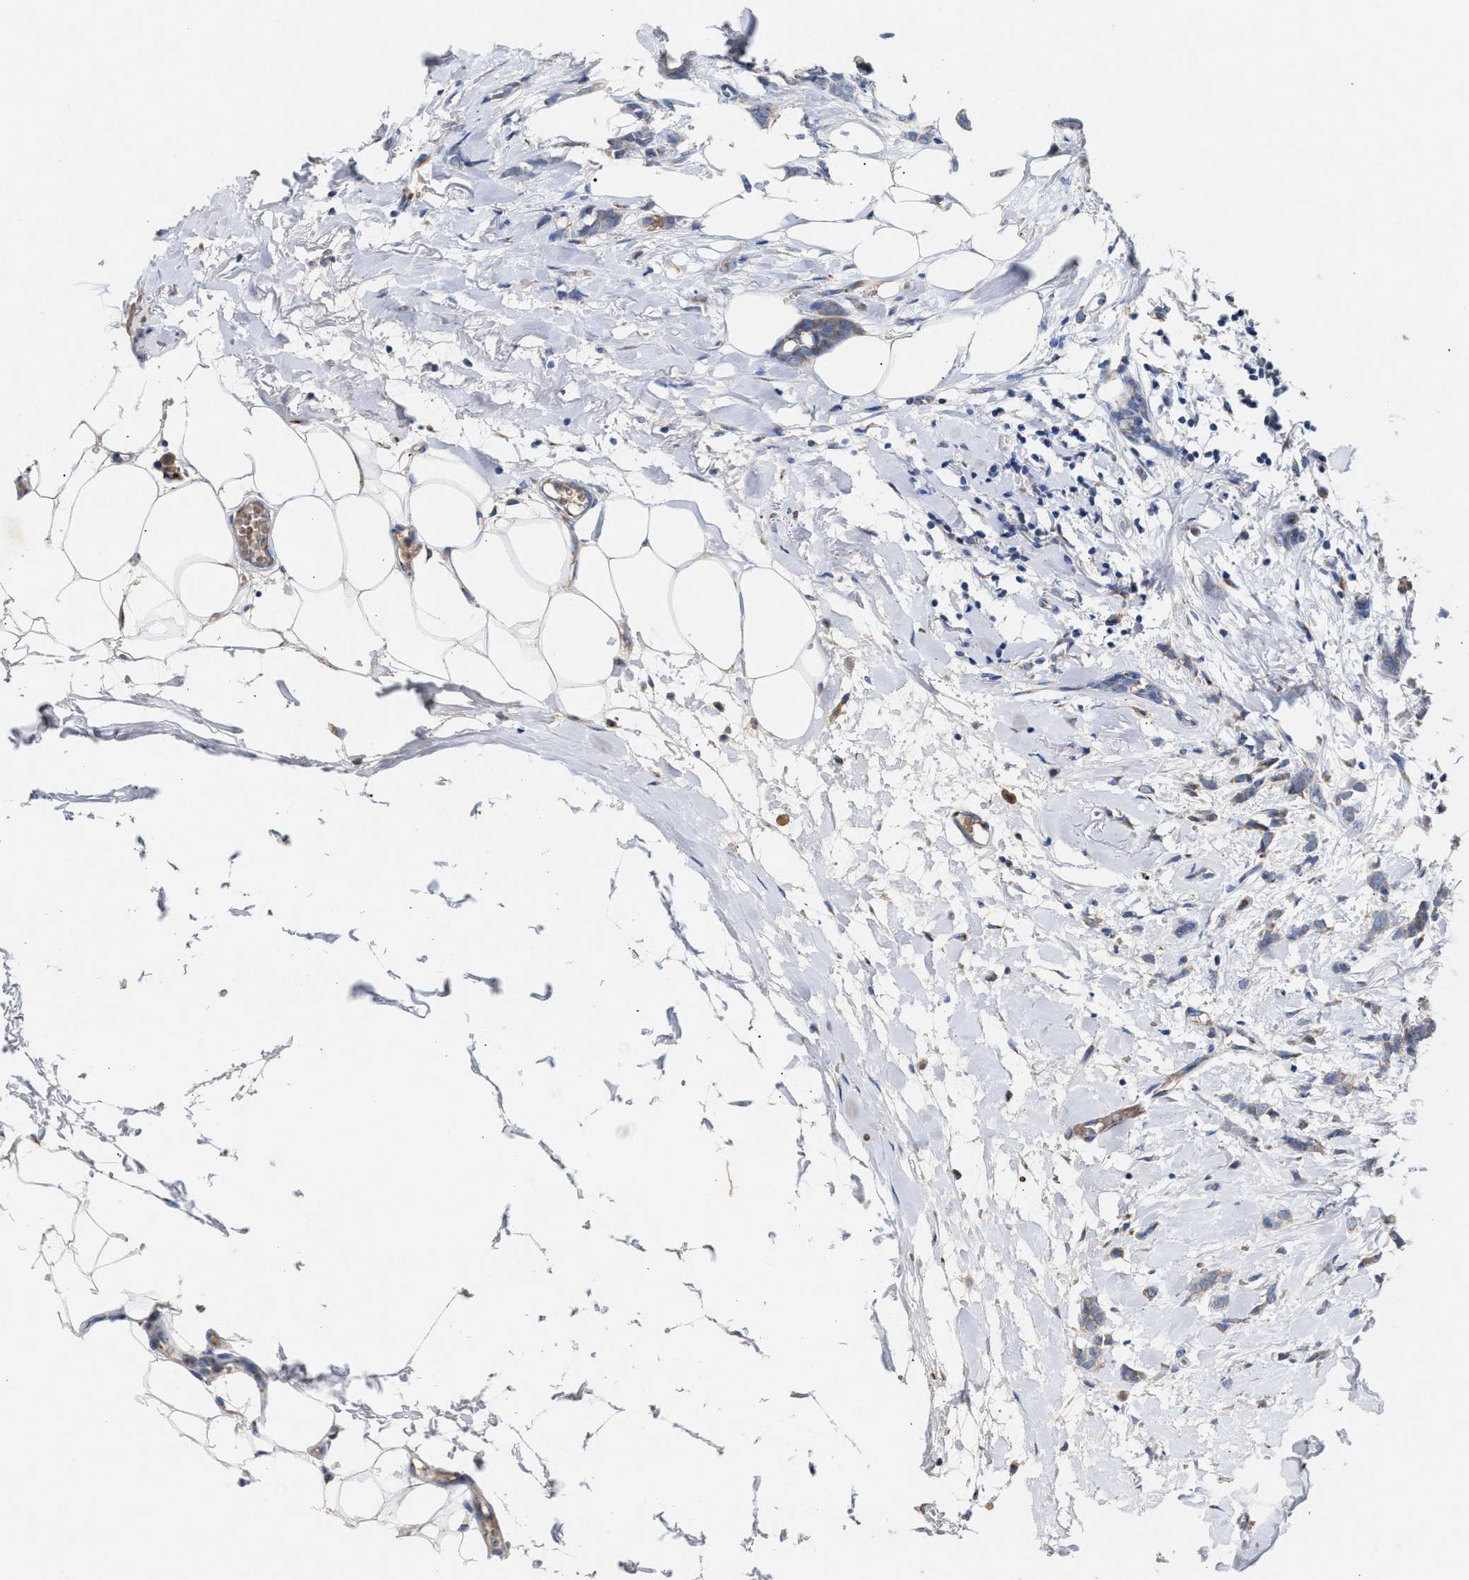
{"staining": {"intensity": "weak", "quantity": ">75%", "location": "cytoplasmic/membranous"}, "tissue": "breast cancer", "cell_type": "Tumor cells", "image_type": "cancer", "snomed": [{"axis": "morphology", "description": "Lobular carcinoma, in situ"}, {"axis": "morphology", "description": "Lobular carcinoma"}, {"axis": "topography", "description": "Breast"}], "caption": "DAB (3,3'-diaminobenzidine) immunohistochemical staining of human breast lobular carcinoma shows weak cytoplasmic/membranous protein positivity in approximately >75% of tumor cells. (brown staining indicates protein expression, while blue staining denotes nuclei).", "gene": "CCL2", "patient": {"sex": "female", "age": 41}}